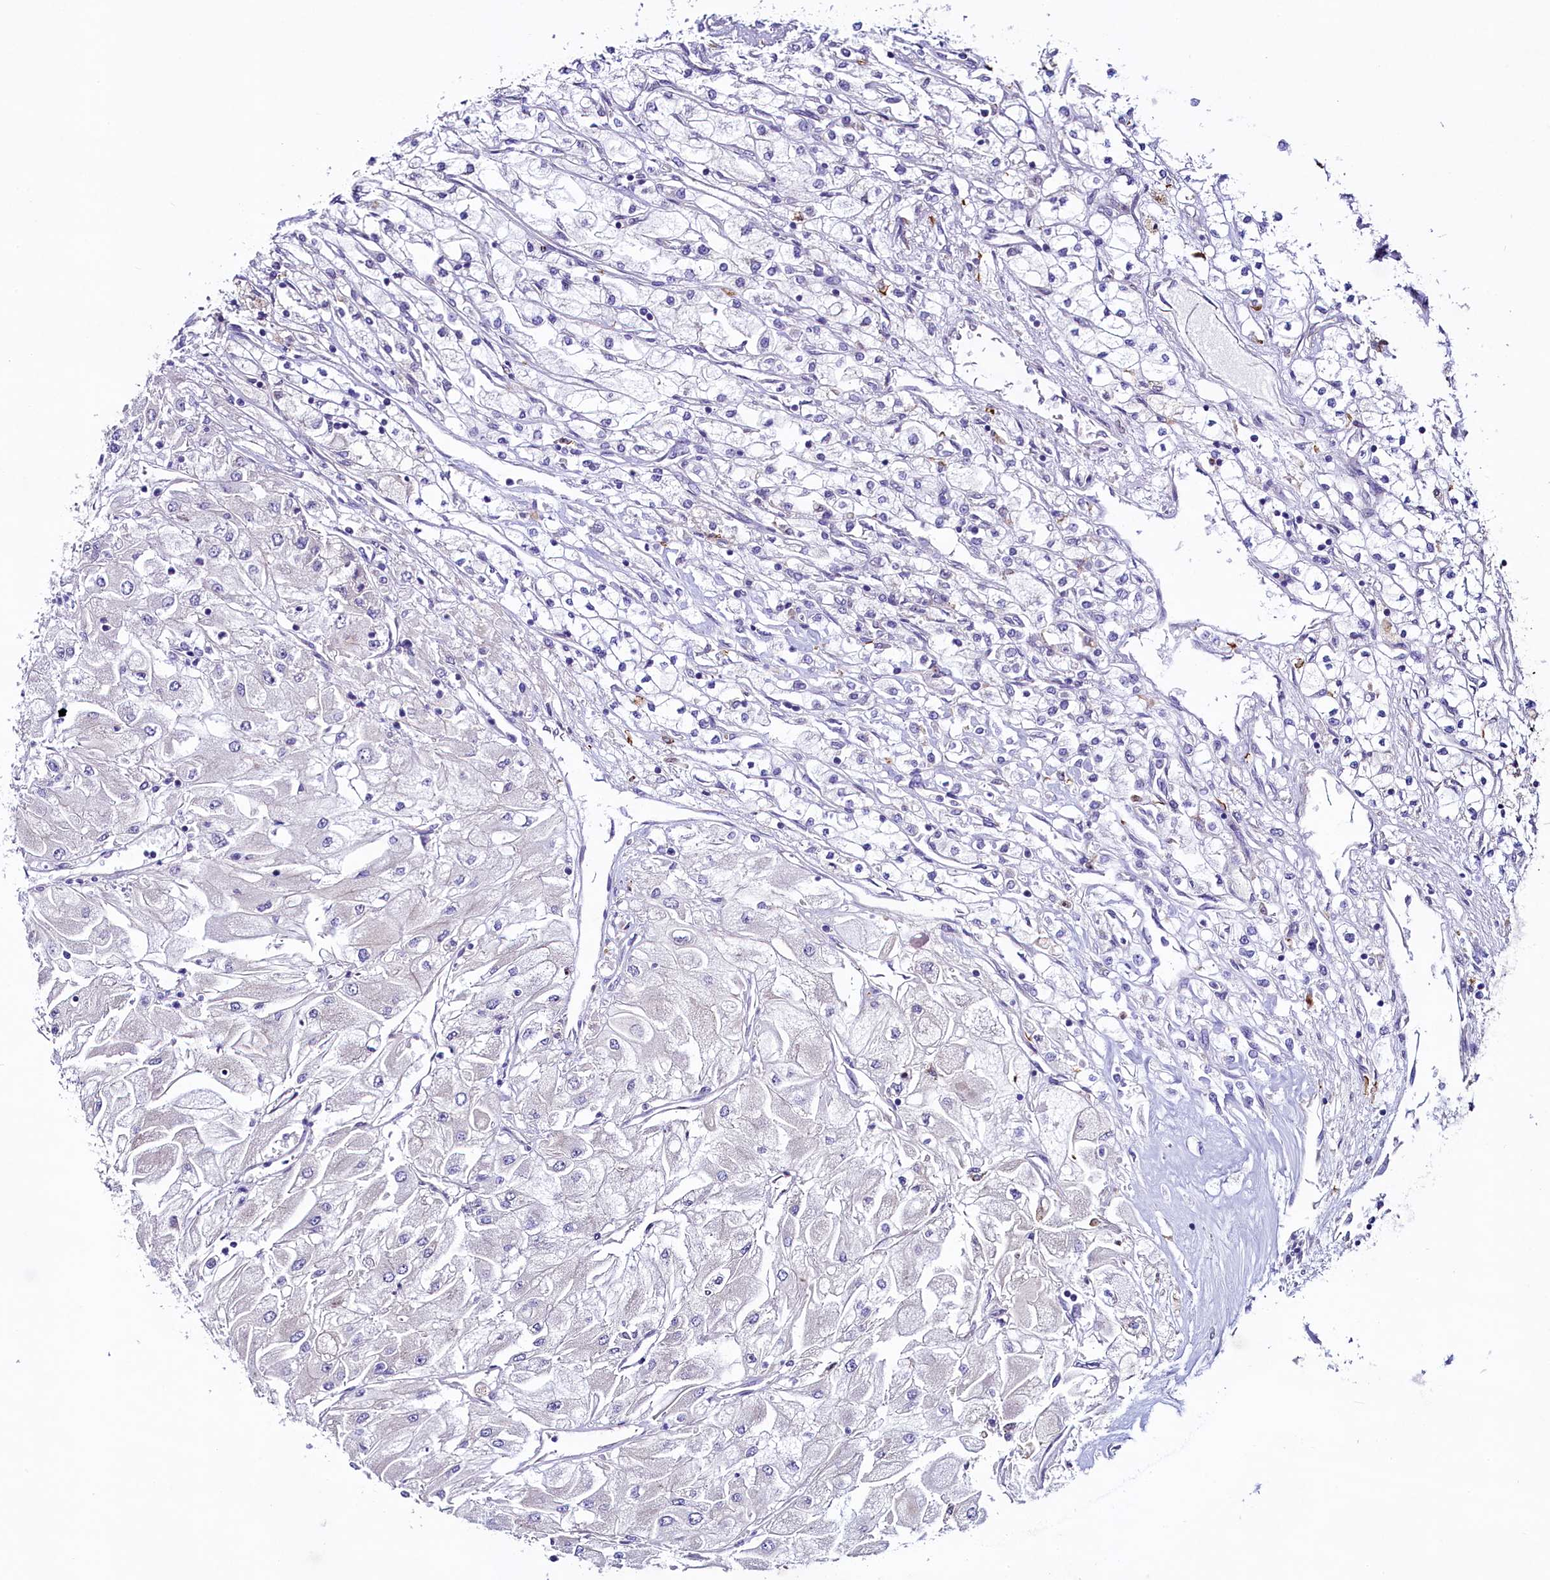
{"staining": {"intensity": "negative", "quantity": "none", "location": "none"}, "tissue": "renal cancer", "cell_type": "Tumor cells", "image_type": "cancer", "snomed": [{"axis": "morphology", "description": "Adenocarcinoma, NOS"}, {"axis": "topography", "description": "Kidney"}], "caption": "Immunohistochemical staining of human renal adenocarcinoma exhibits no significant expression in tumor cells.", "gene": "KRBOX5", "patient": {"sex": "male", "age": 80}}